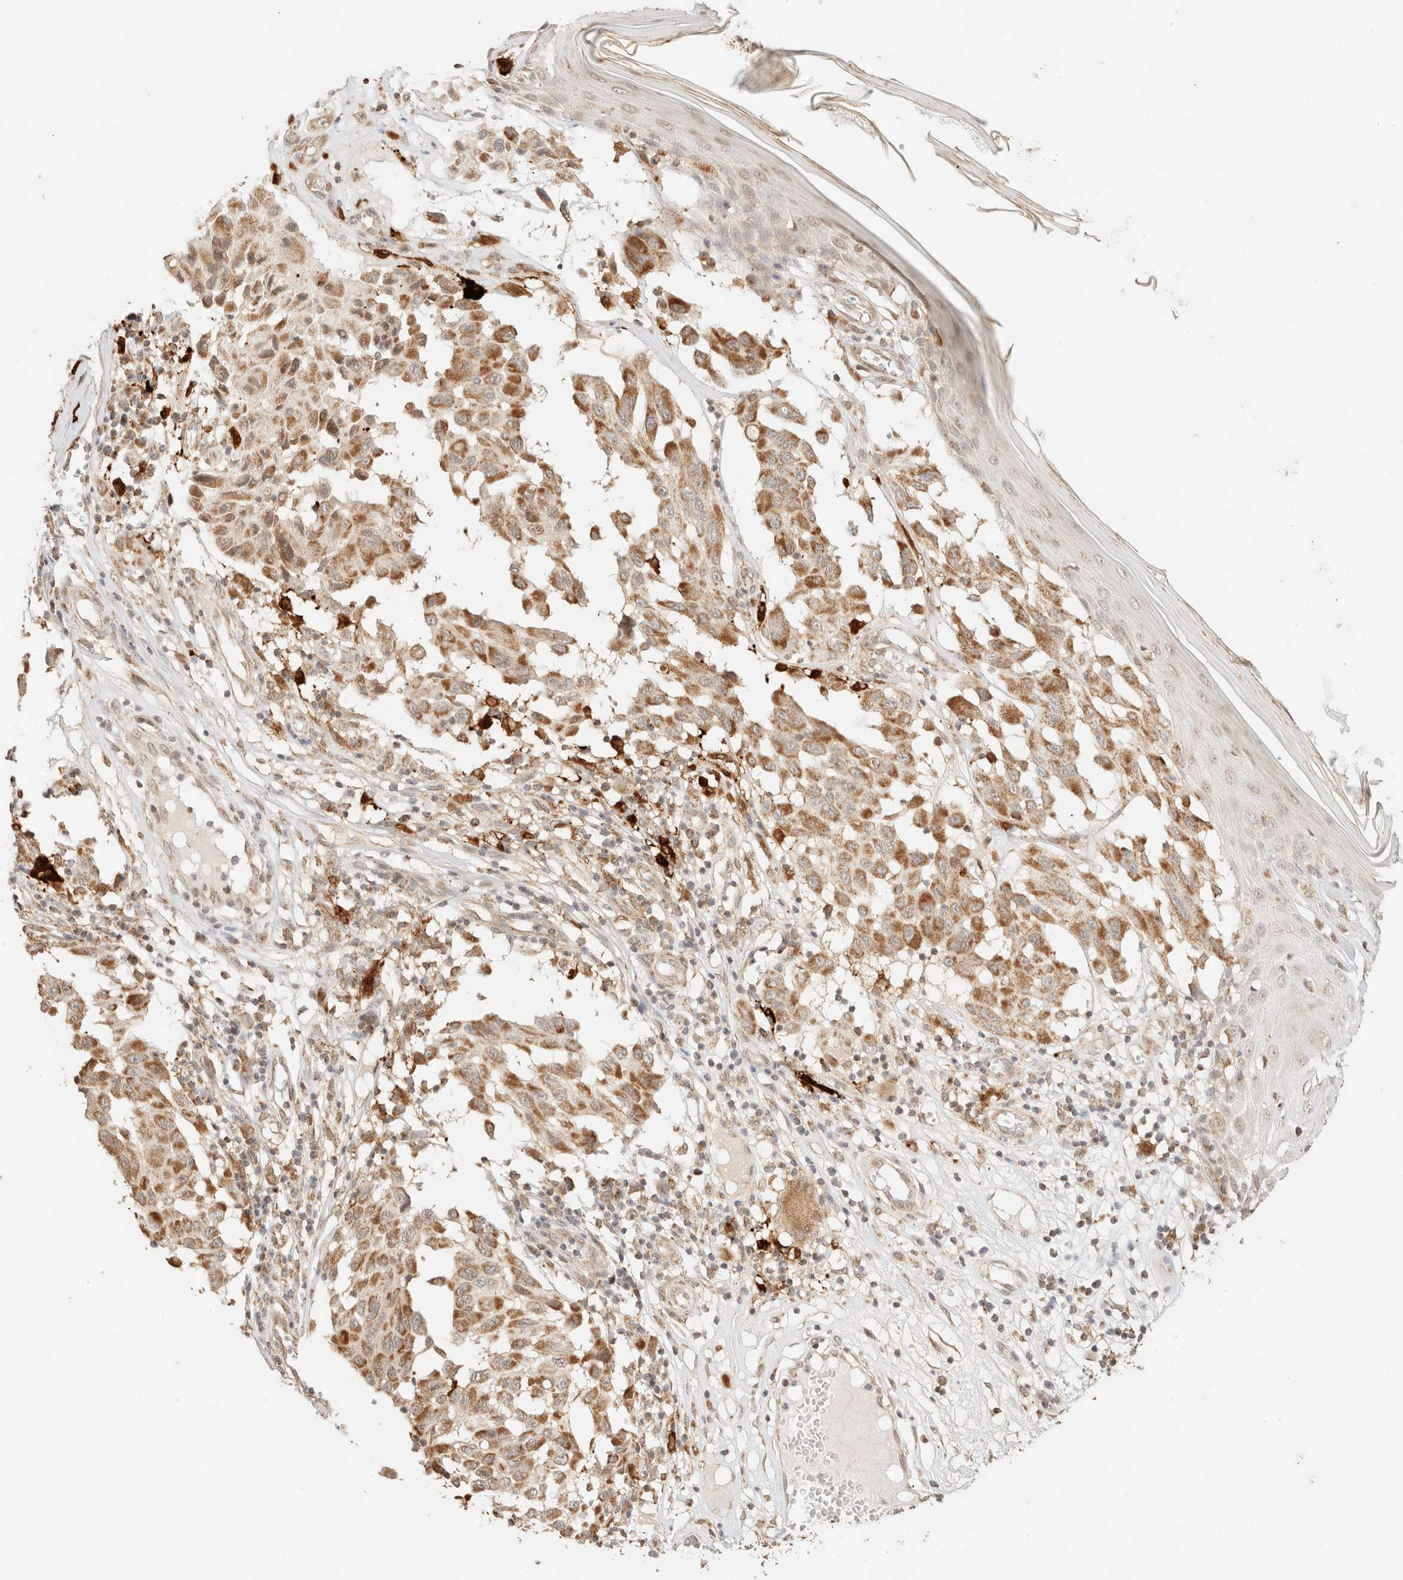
{"staining": {"intensity": "moderate", "quantity": ">75%", "location": "cytoplasmic/membranous"}, "tissue": "melanoma", "cell_type": "Tumor cells", "image_type": "cancer", "snomed": [{"axis": "morphology", "description": "Malignant melanoma, NOS"}, {"axis": "topography", "description": "Skin"}], "caption": "The histopathology image displays staining of melanoma, revealing moderate cytoplasmic/membranous protein staining (brown color) within tumor cells.", "gene": "TACO1", "patient": {"sex": "male", "age": 30}}